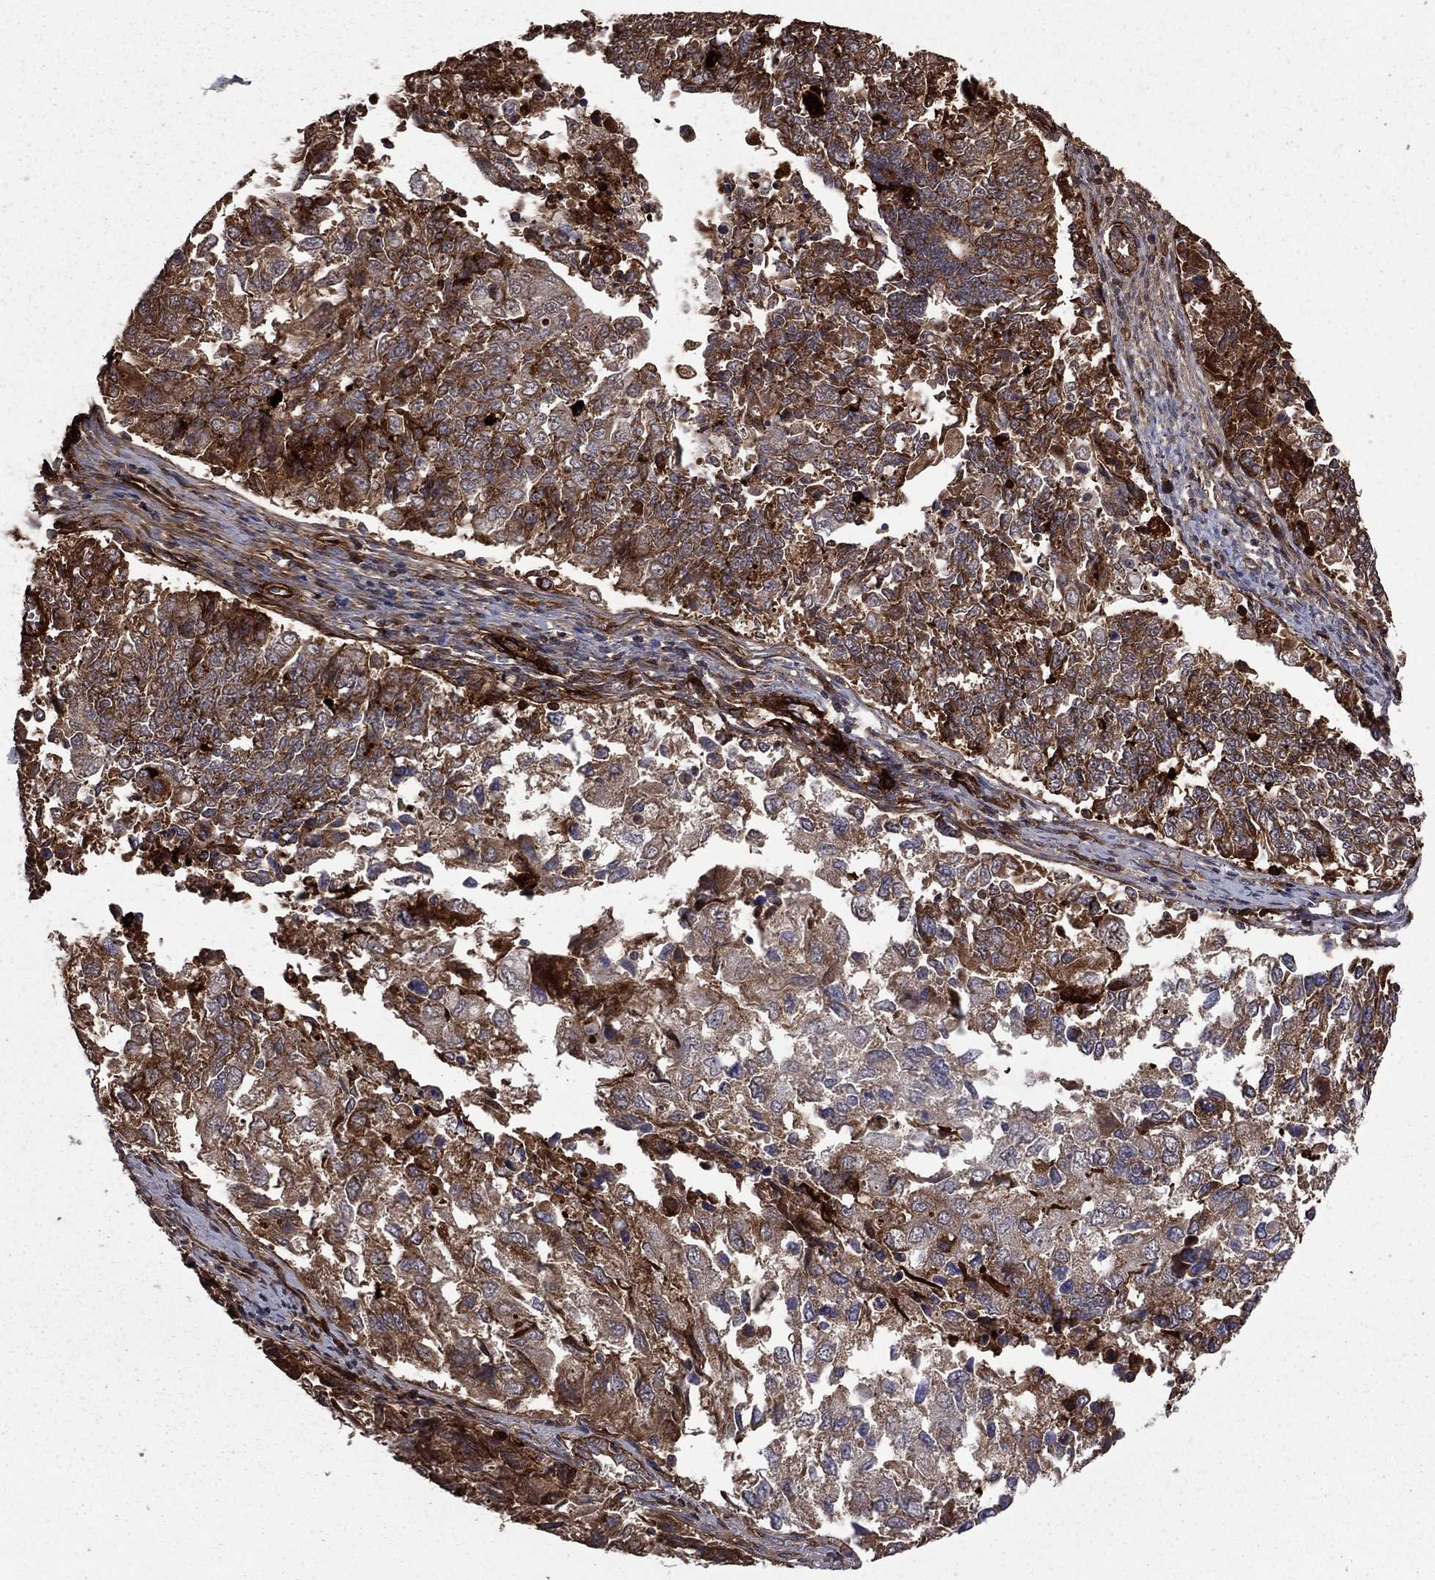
{"staining": {"intensity": "strong", "quantity": "25%-75%", "location": "cytoplasmic/membranous"}, "tissue": "endometrial cancer", "cell_type": "Tumor cells", "image_type": "cancer", "snomed": [{"axis": "morphology", "description": "Adenocarcinoma, NOS"}, {"axis": "topography", "description": "Endometrium"}], "caption": "Endometrial cancer (adenocarcinoma) stained for a protein reveals strong cytoplasmic/membranous positivity in tumor cells. (DAB IHC, brown staining for protein, blue staining for nuclei).", "gene": "COL18A1", "patient": {"sex": "female", "age": 43}}